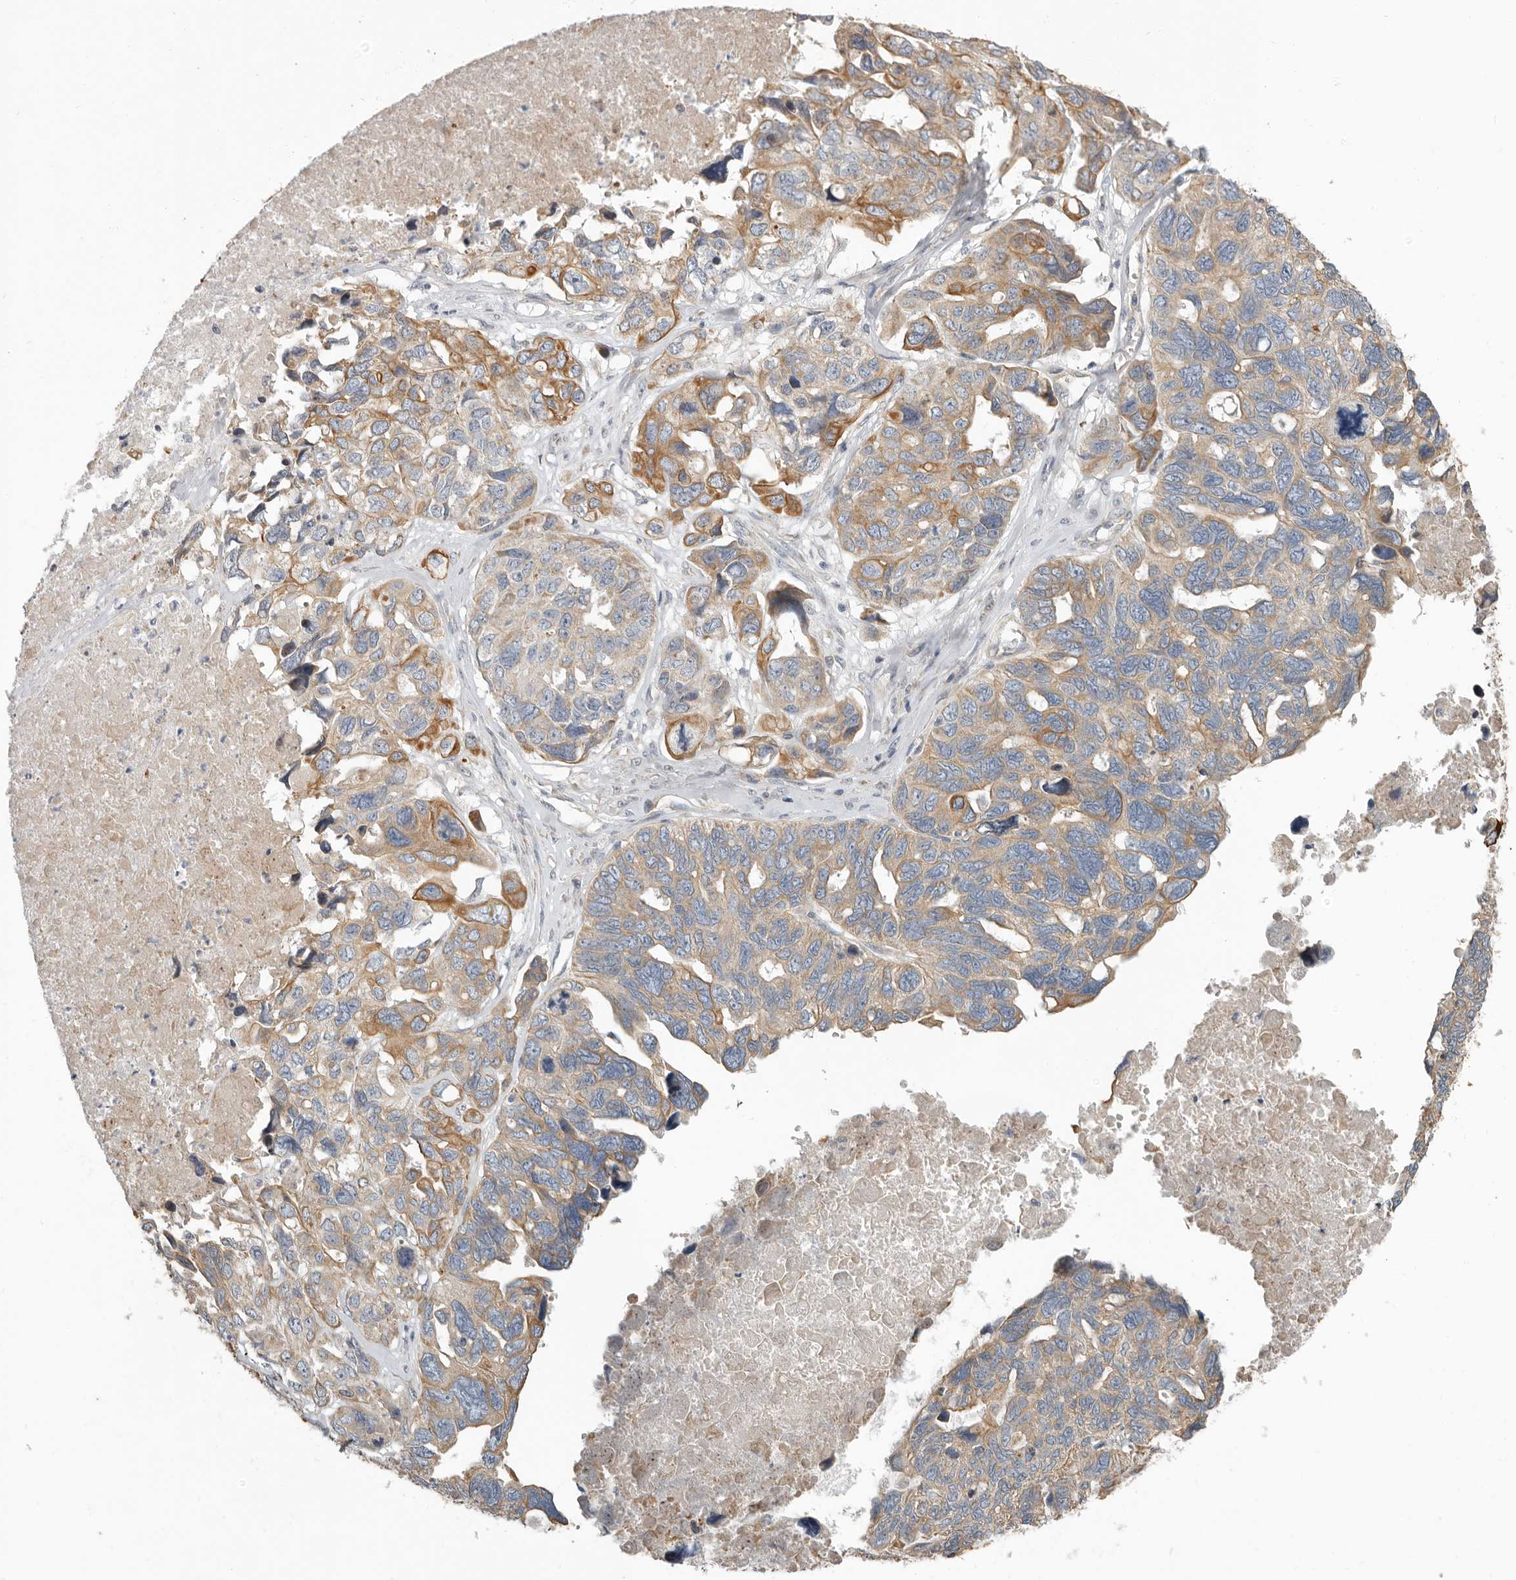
{"staining": {"intensity": "moderate", "quantity": "25%-75%", "location": "cytoplasmic/membranous"}, "tissue": "ovarian cancer", "cell_type": "Tumor cells", "image_type": "cancer", "snomed": [{"axis": "morphology", "description": "Cystadenocarcinoma, serous, NOS"}, {"axis": "topography", "description": "Ovary"}], "caption": "The micrograph demonstrates staining of ovarian cancer (serous cystadenocarcinoma), revealing moderate cytoplasmic/membranous protein staining (brown color) within tumor cells. (DAB (3,3'-diaminobenzidine) = brown stain, brightfield microscopy at high magnification).", "gene": "UNK", "patient": {"sex": "female", "age": 79}}